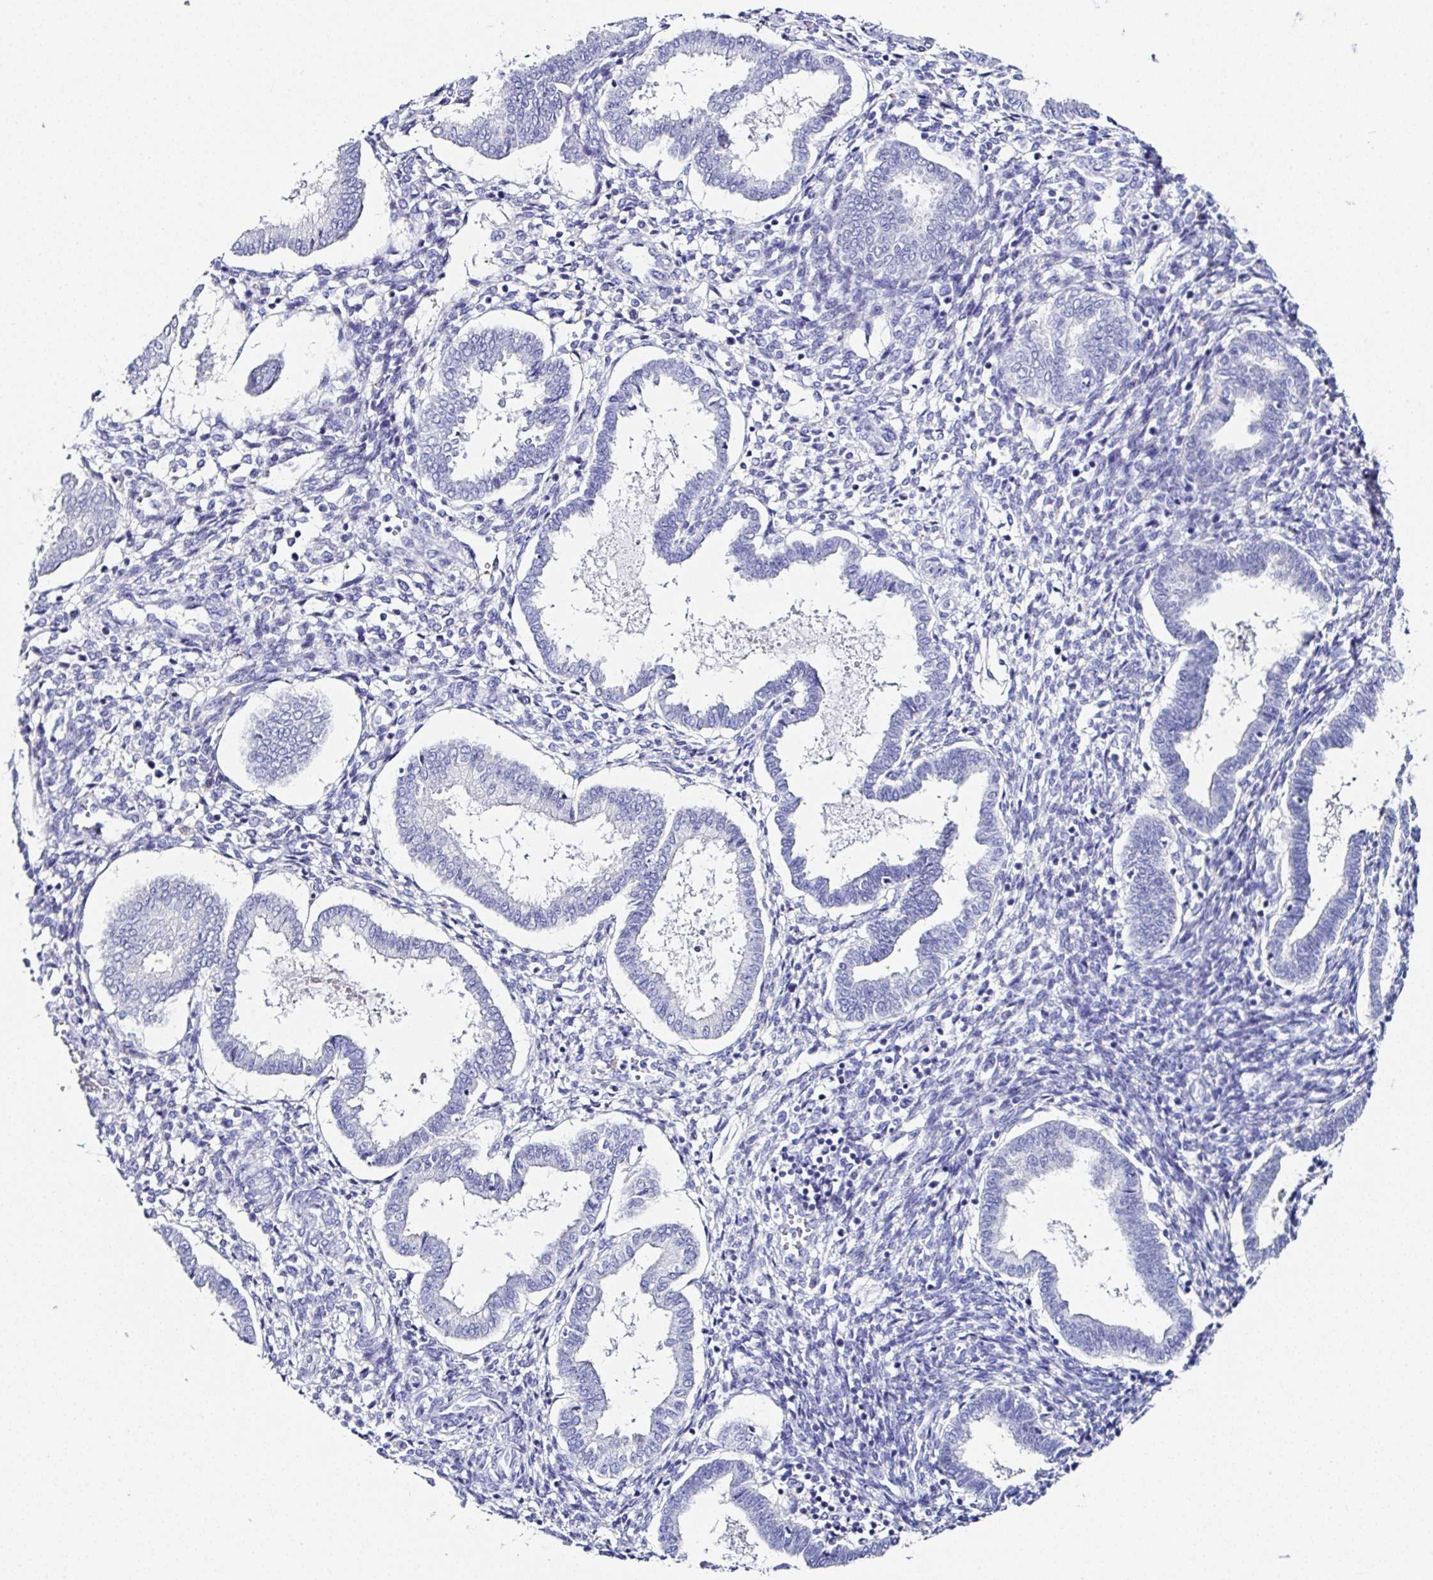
{"staining": {"intensity": "negative", "quantity": "none", "location": "none"}, "tissue": "endometrium", "cell_type": "Cells in endometrial stroma", "image_type": "normal", "snomed": [{"axis": "morphology", "description": "Normal tissue, NOS"}, {"axis": "topography", "description": "Endometrium"}], "caption": "The IHC photomicrograph has no significant expression in cells in endometrial stroma of endometrium.", "gene": "UGT3A1", "patient": {"sex": "female", "age": 24}}